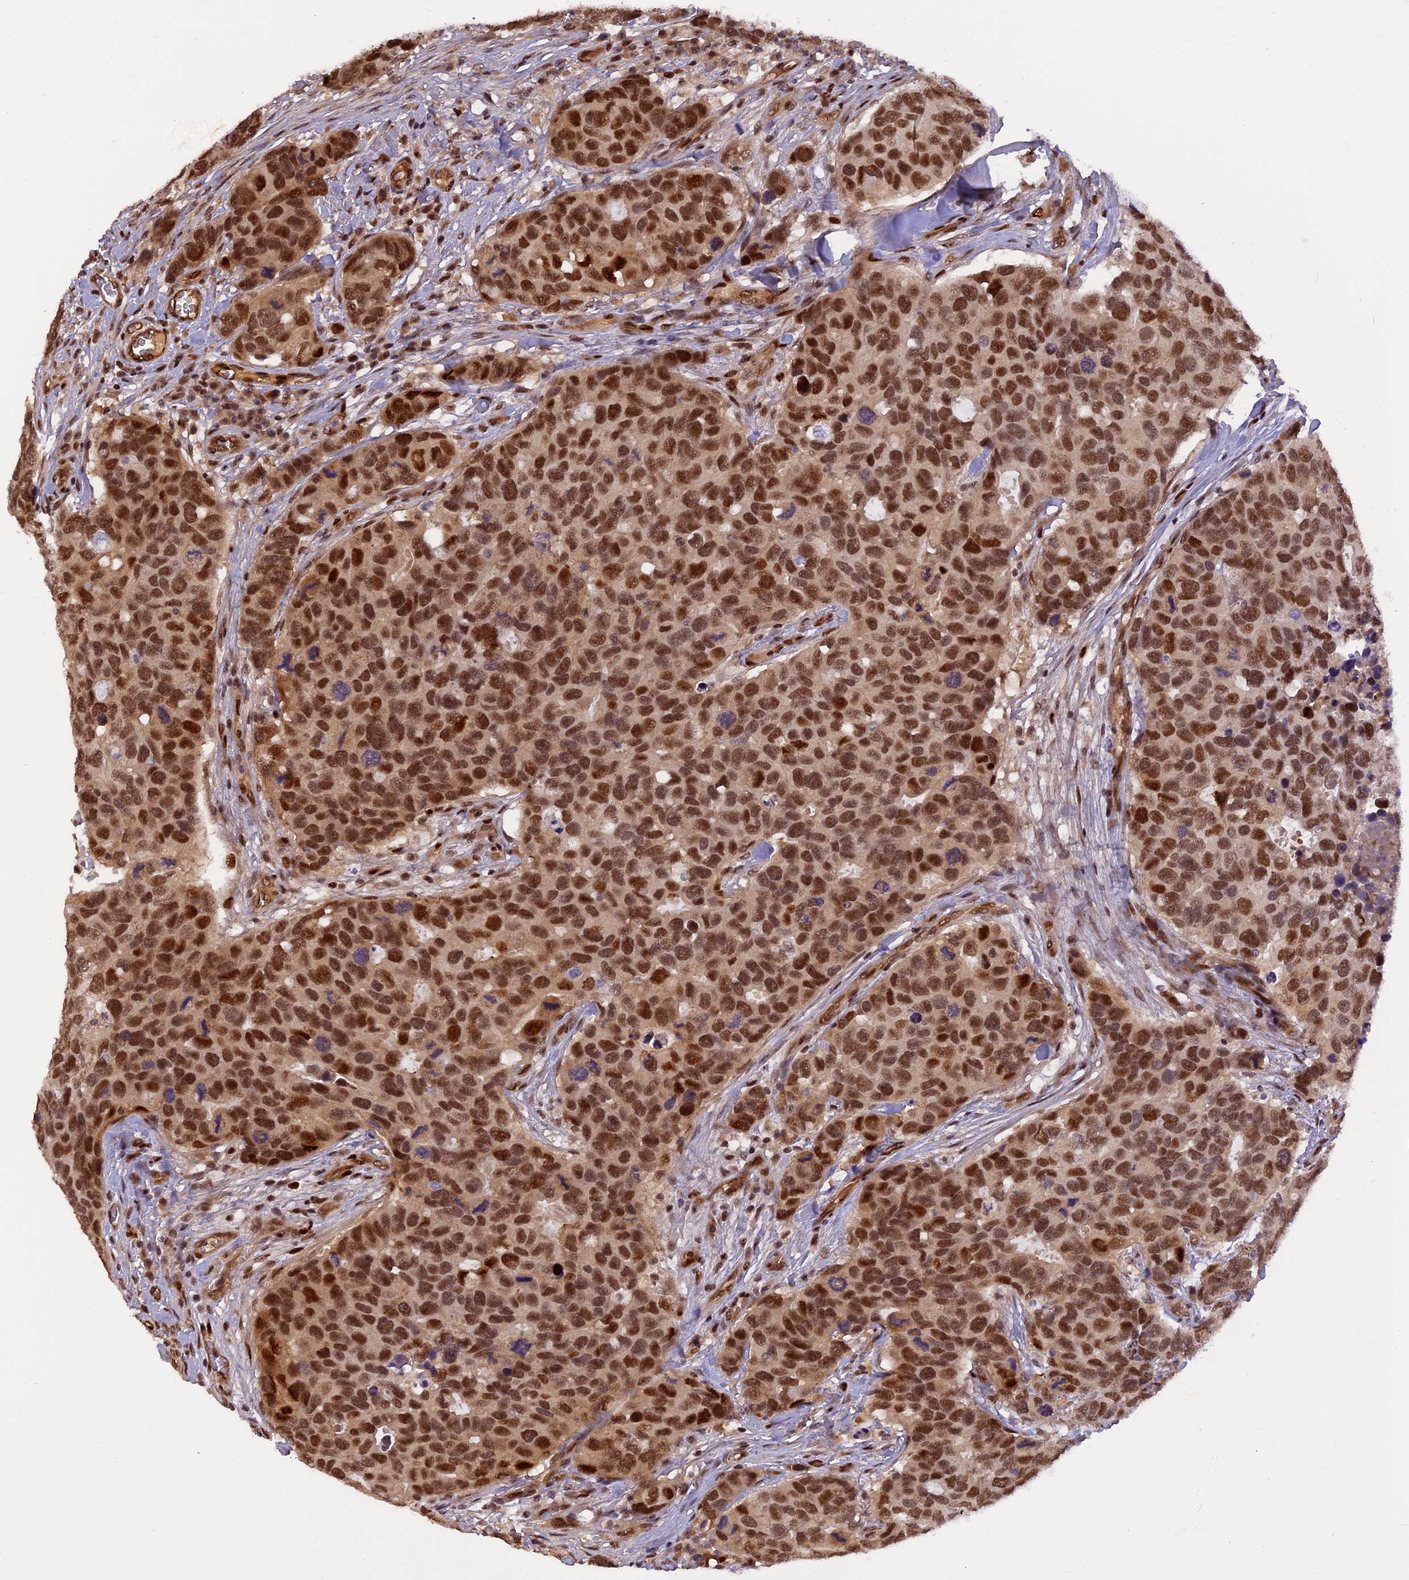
{"staining": {"intensity": "strong", "quantity": ">75%", "location": "nuclear"}, "tissue": "breast cancer", "cell_type": "Tumor cells", "image_type": "cancer", "snomed": [{"axis": "morphology", "description": "Duct carcinoma"}, {"axis": "topography", "description": "Breast"}], "caption": "Immunohistochemical staining of breast cancer exhibits strong nuclear protein expression in approximately >75% of tumor cells.", "gene": "MICALL1", "patient": {"sex": "female", "age": 83}}